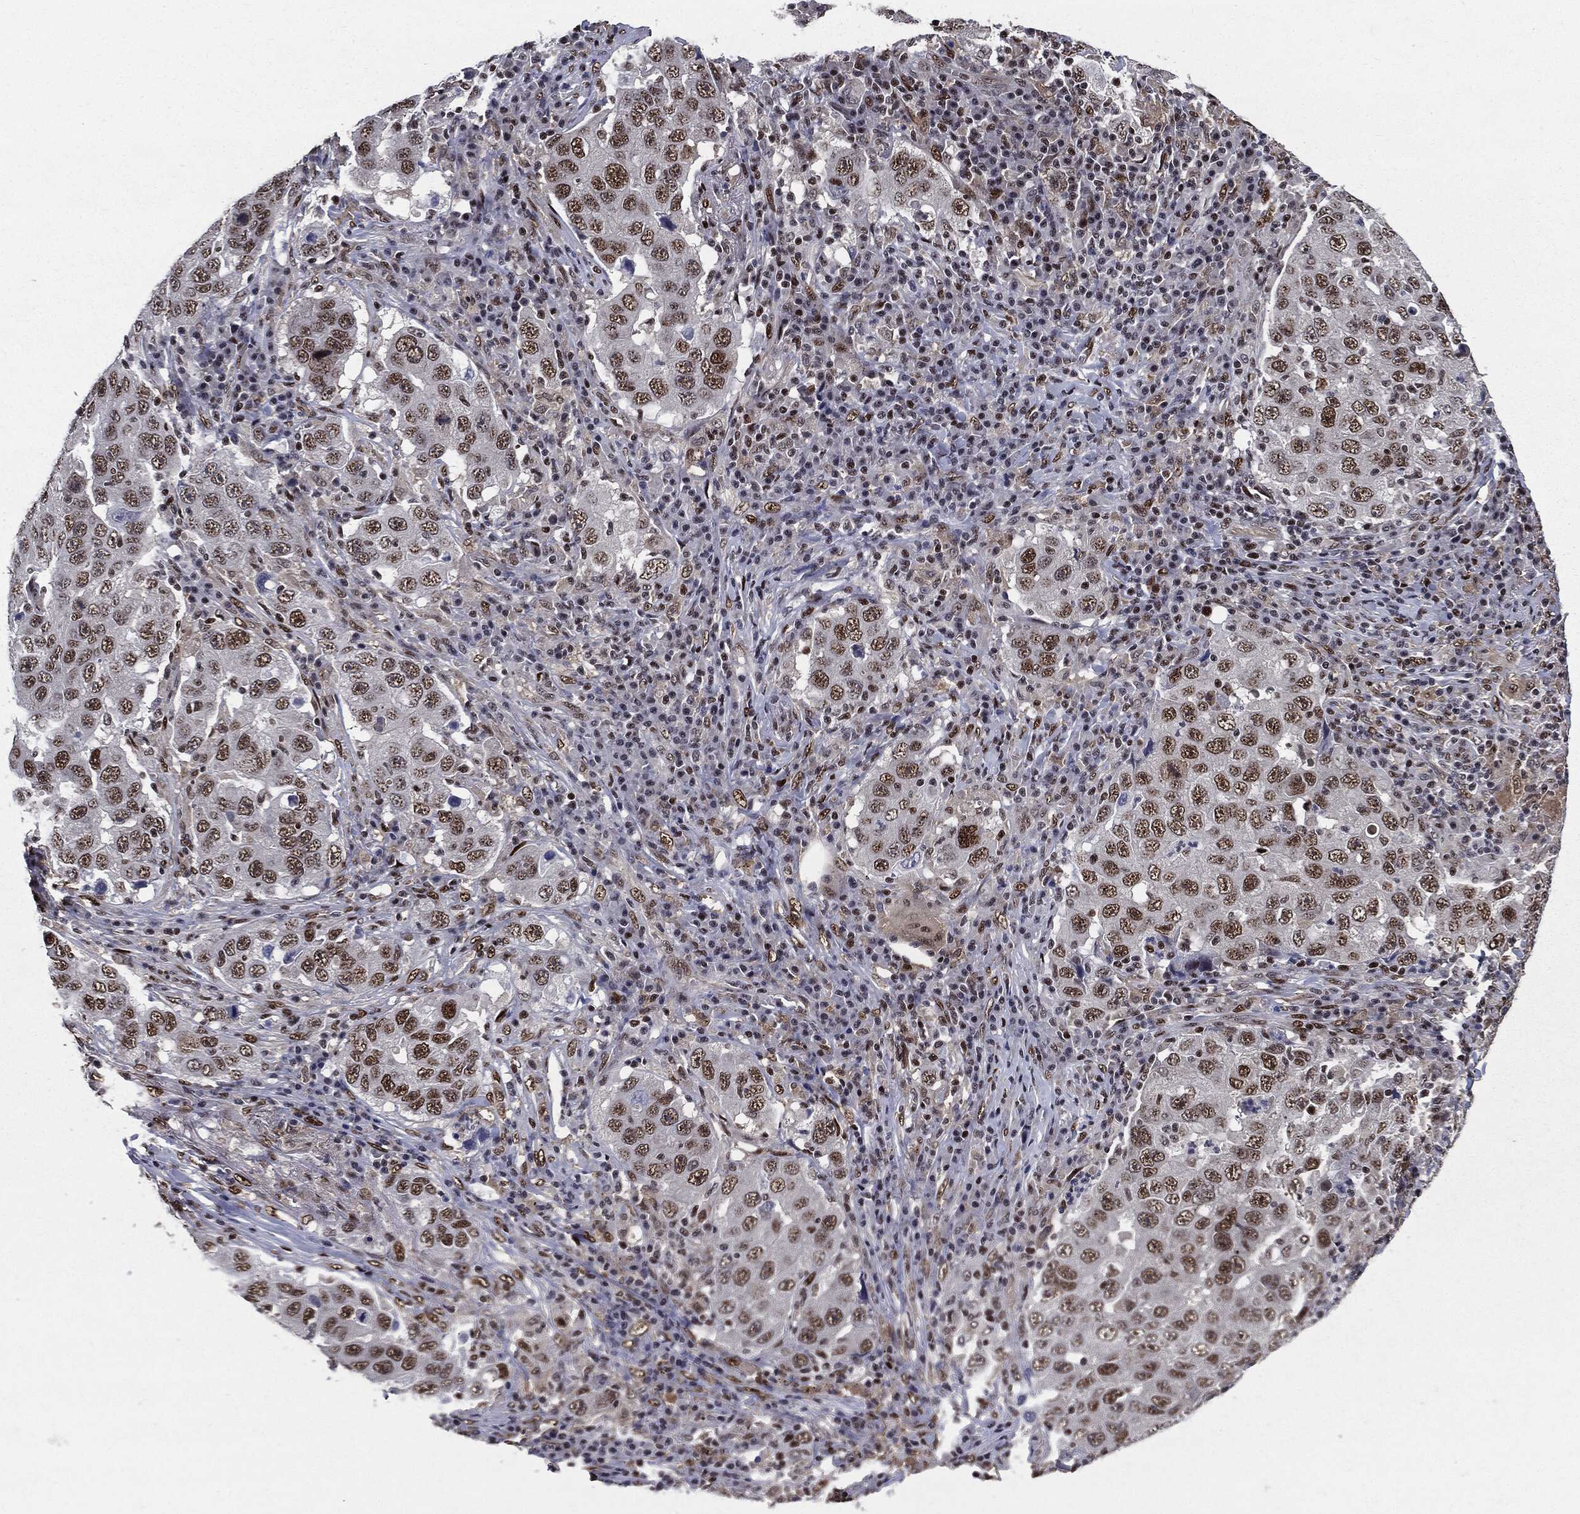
{"staining": {"intensity": "strong", "quantity": "<25%", "location": "nuclear"}, "tissue": "lung cancer", "cell_type": "Tumor cells", "image_type": "cancer", "snomed": [{"axis": "morphology", "description": "Adenocarcinoma, NOS"}, {"axis": "topography", "description": "Lung"}], "caption": "Protein expression analysis of lung cancer demonstrates strong nuclear expression in approximately <25% of tumor cells. The protein of interest is shown in brown color, while the nuclei are stained blue.", "gene": "JUN", "patient": {"sex": "male", "age": 73}}